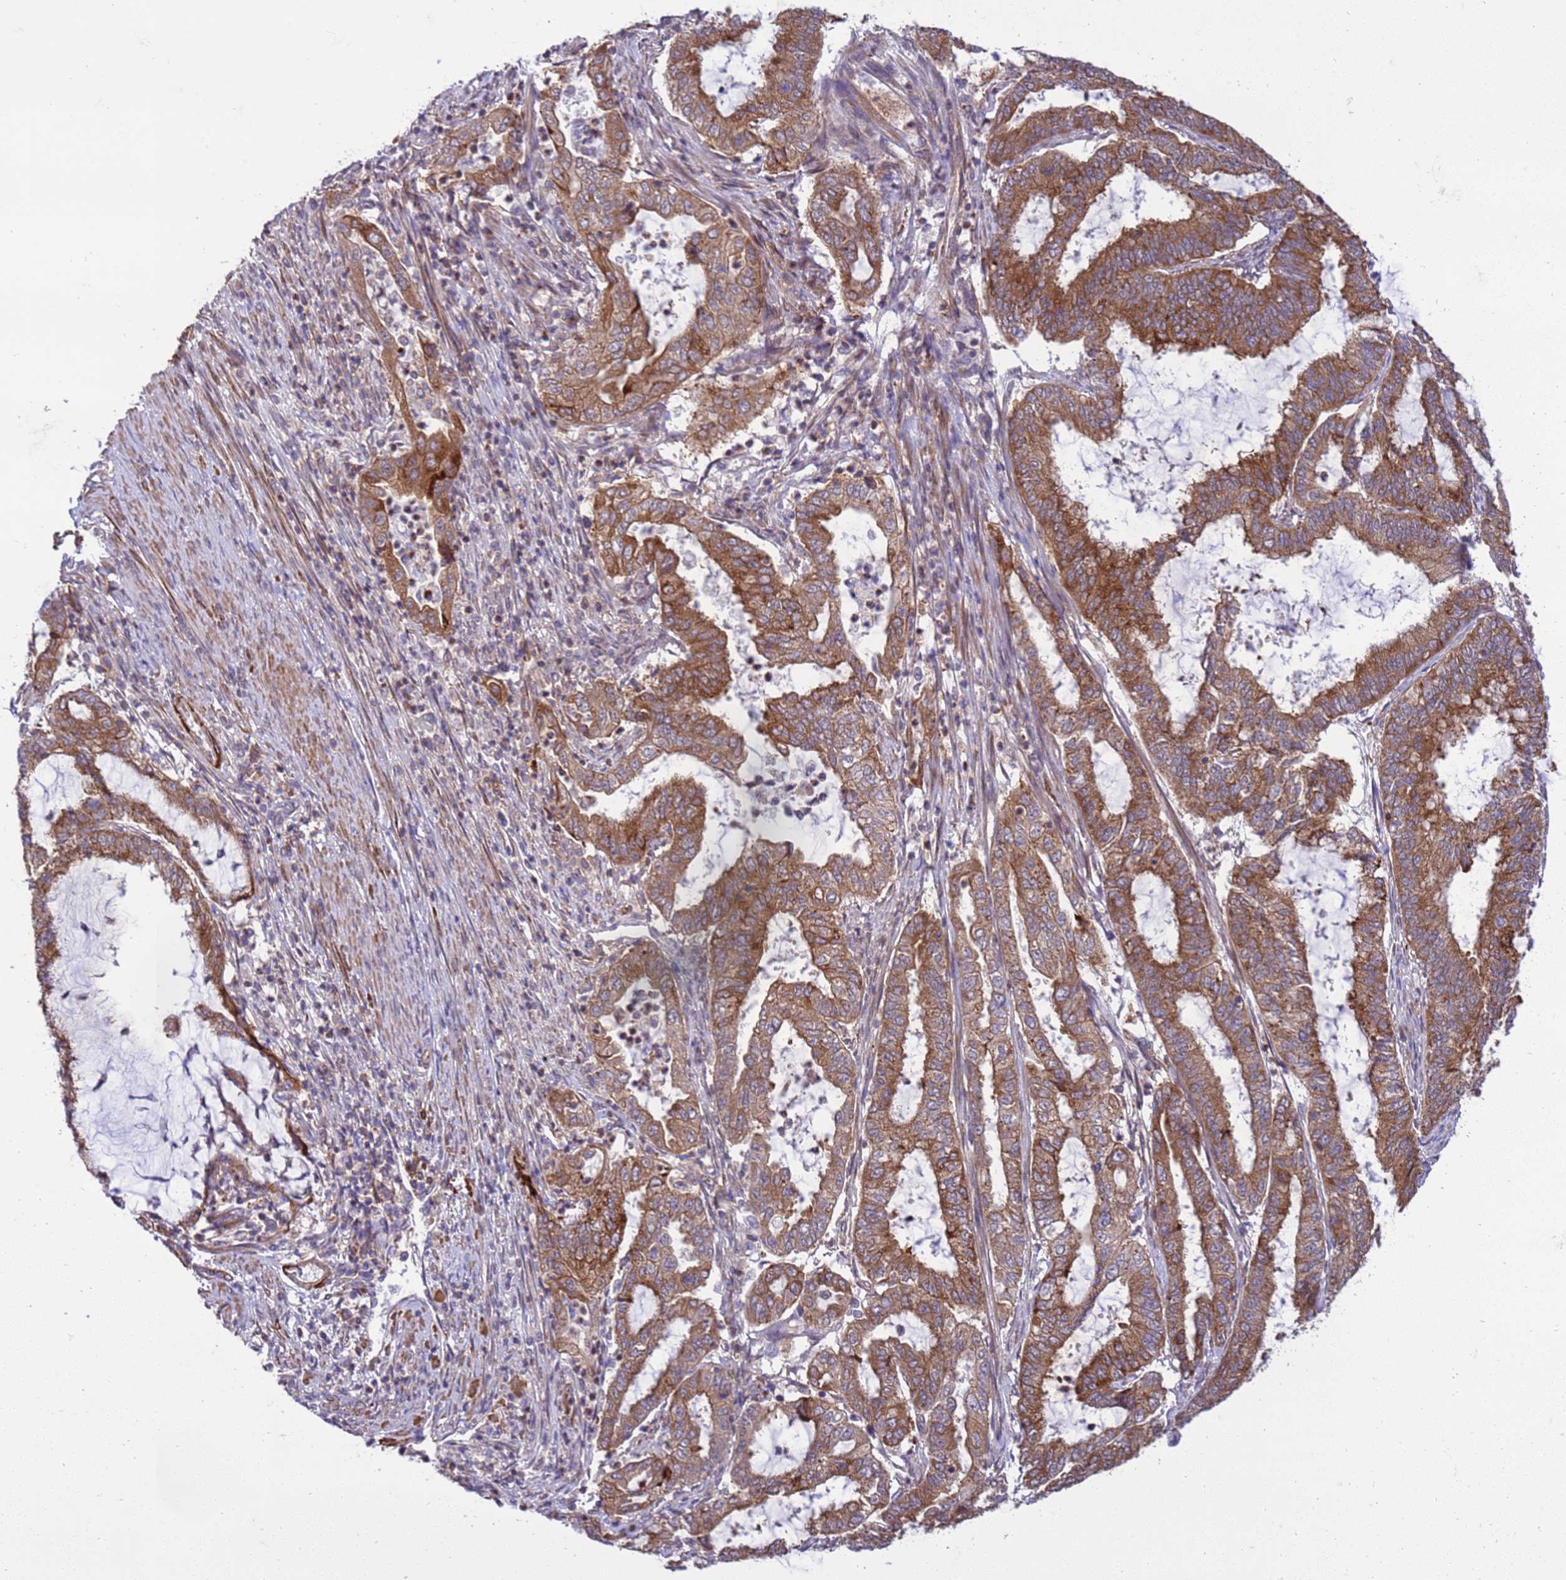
{"staining": {"intensity": "moderate", "quantity": ">75%", "location": "cytoplasmic/membranous"}, "tissue": "endometrial cancer", "cell_type": "Tumor cells", "image_type": "cancer", "snomed": [{"axis": "morphology", "description": "Adenocarcinoma, NOS"}, {"axis": "topography", "description": "Endometrium"}], "caption": "This histopathology image shows endometrial adenocarcinoma stained with immunohistochemistry to label a protein in brown. The cytoplasmic/membranous of tumor cells show moderate positivity for the protein. Nuclei are counter-stained blue.", "gene": "GEN1", "patient": {"sex": "female", "age": 51}}